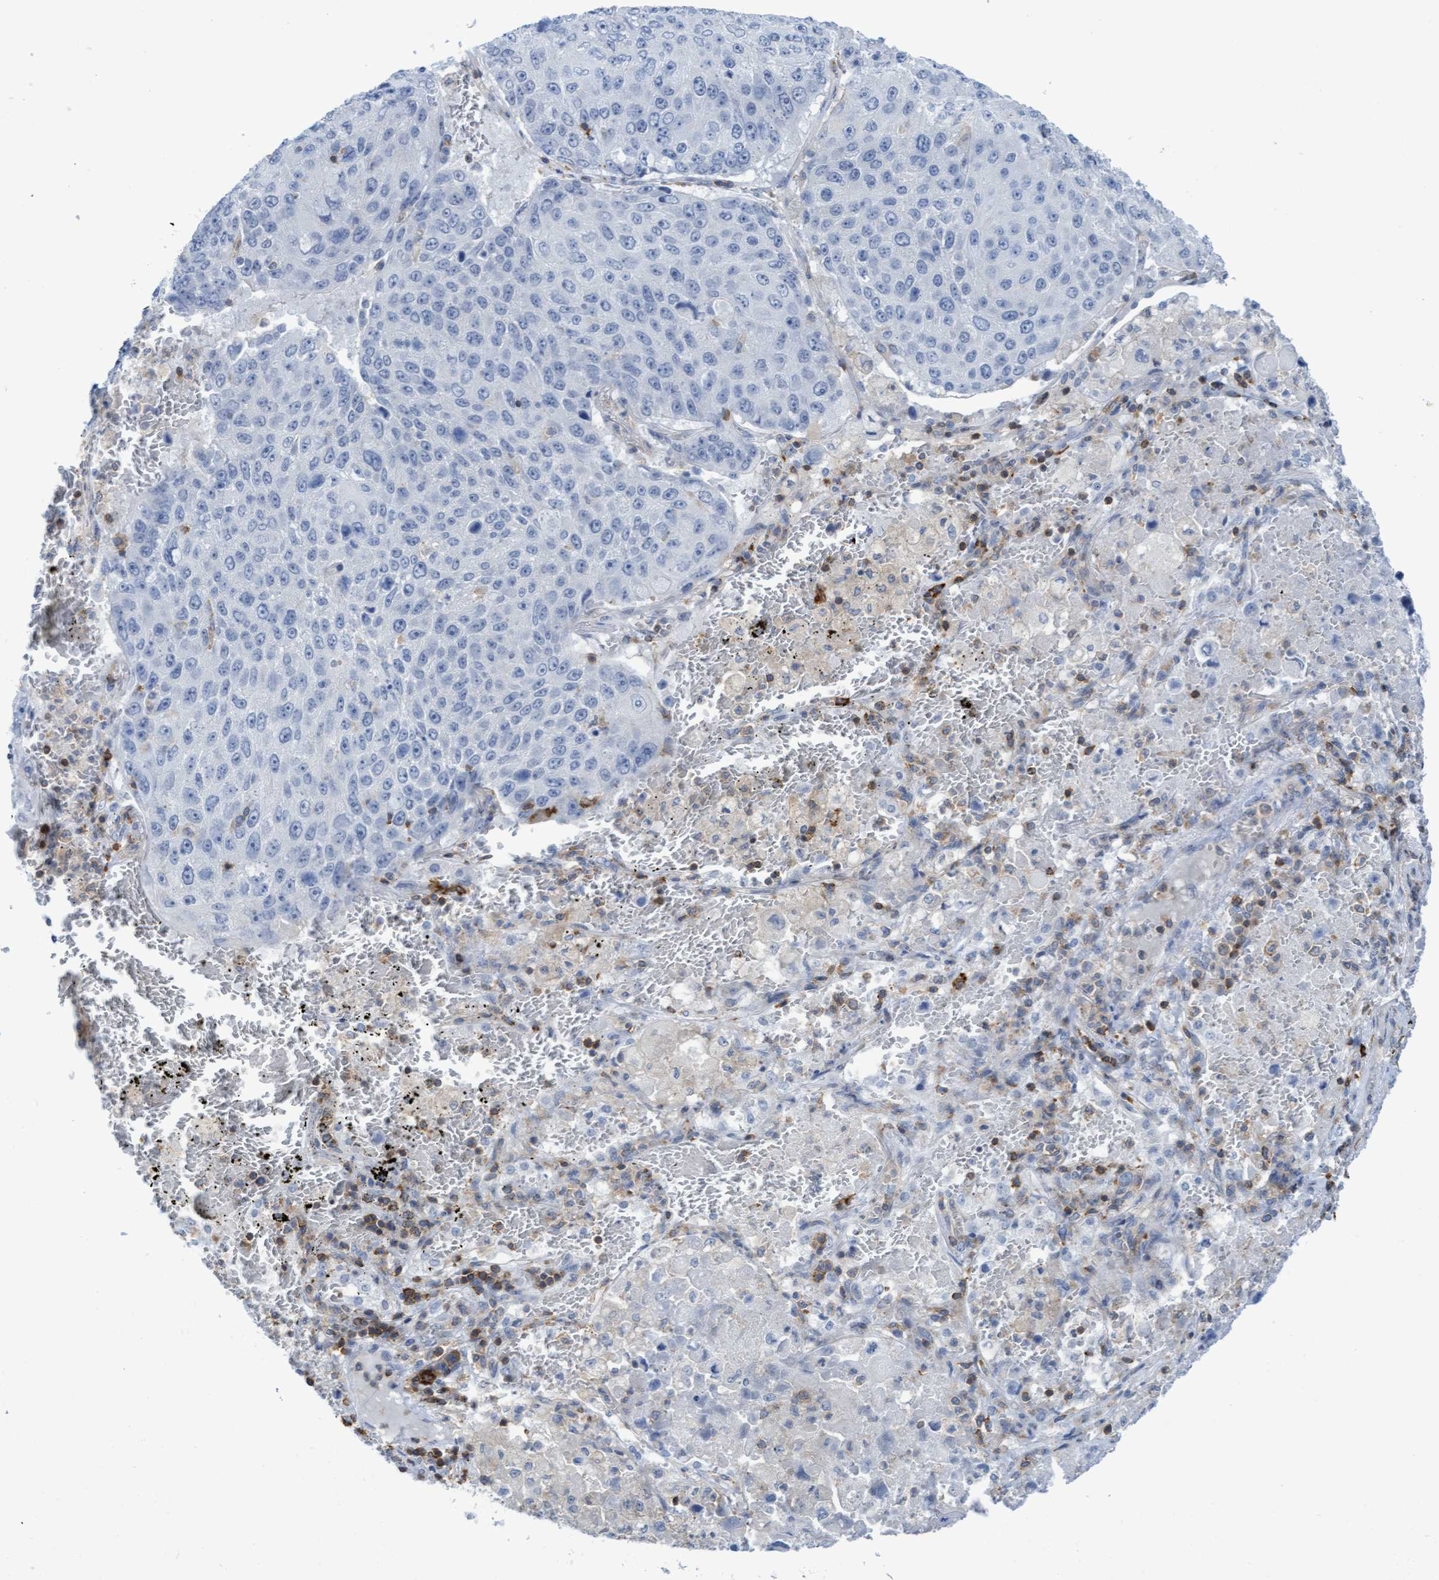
{"staining": {"intensity": "negative", "quantity": "none", "location": "none"}, "tissue": "lung cancer", "cell_type": "Tumor cells", "image_type": "cancer", "snomed": [{"axis": "morphology", "description": "Squamous cell carcinoma, NOS"}, {"axis": "topography", "description": "Lung"}], "caption": "There is no significant expression in tumor cells of lung squamous cell carcinoma. (Brightfield microscopy of DAB immunohistochemistry (IHC) at high magnification).", "gene": "FNBP1", "patient": {"sex": "male", "age": 61}}